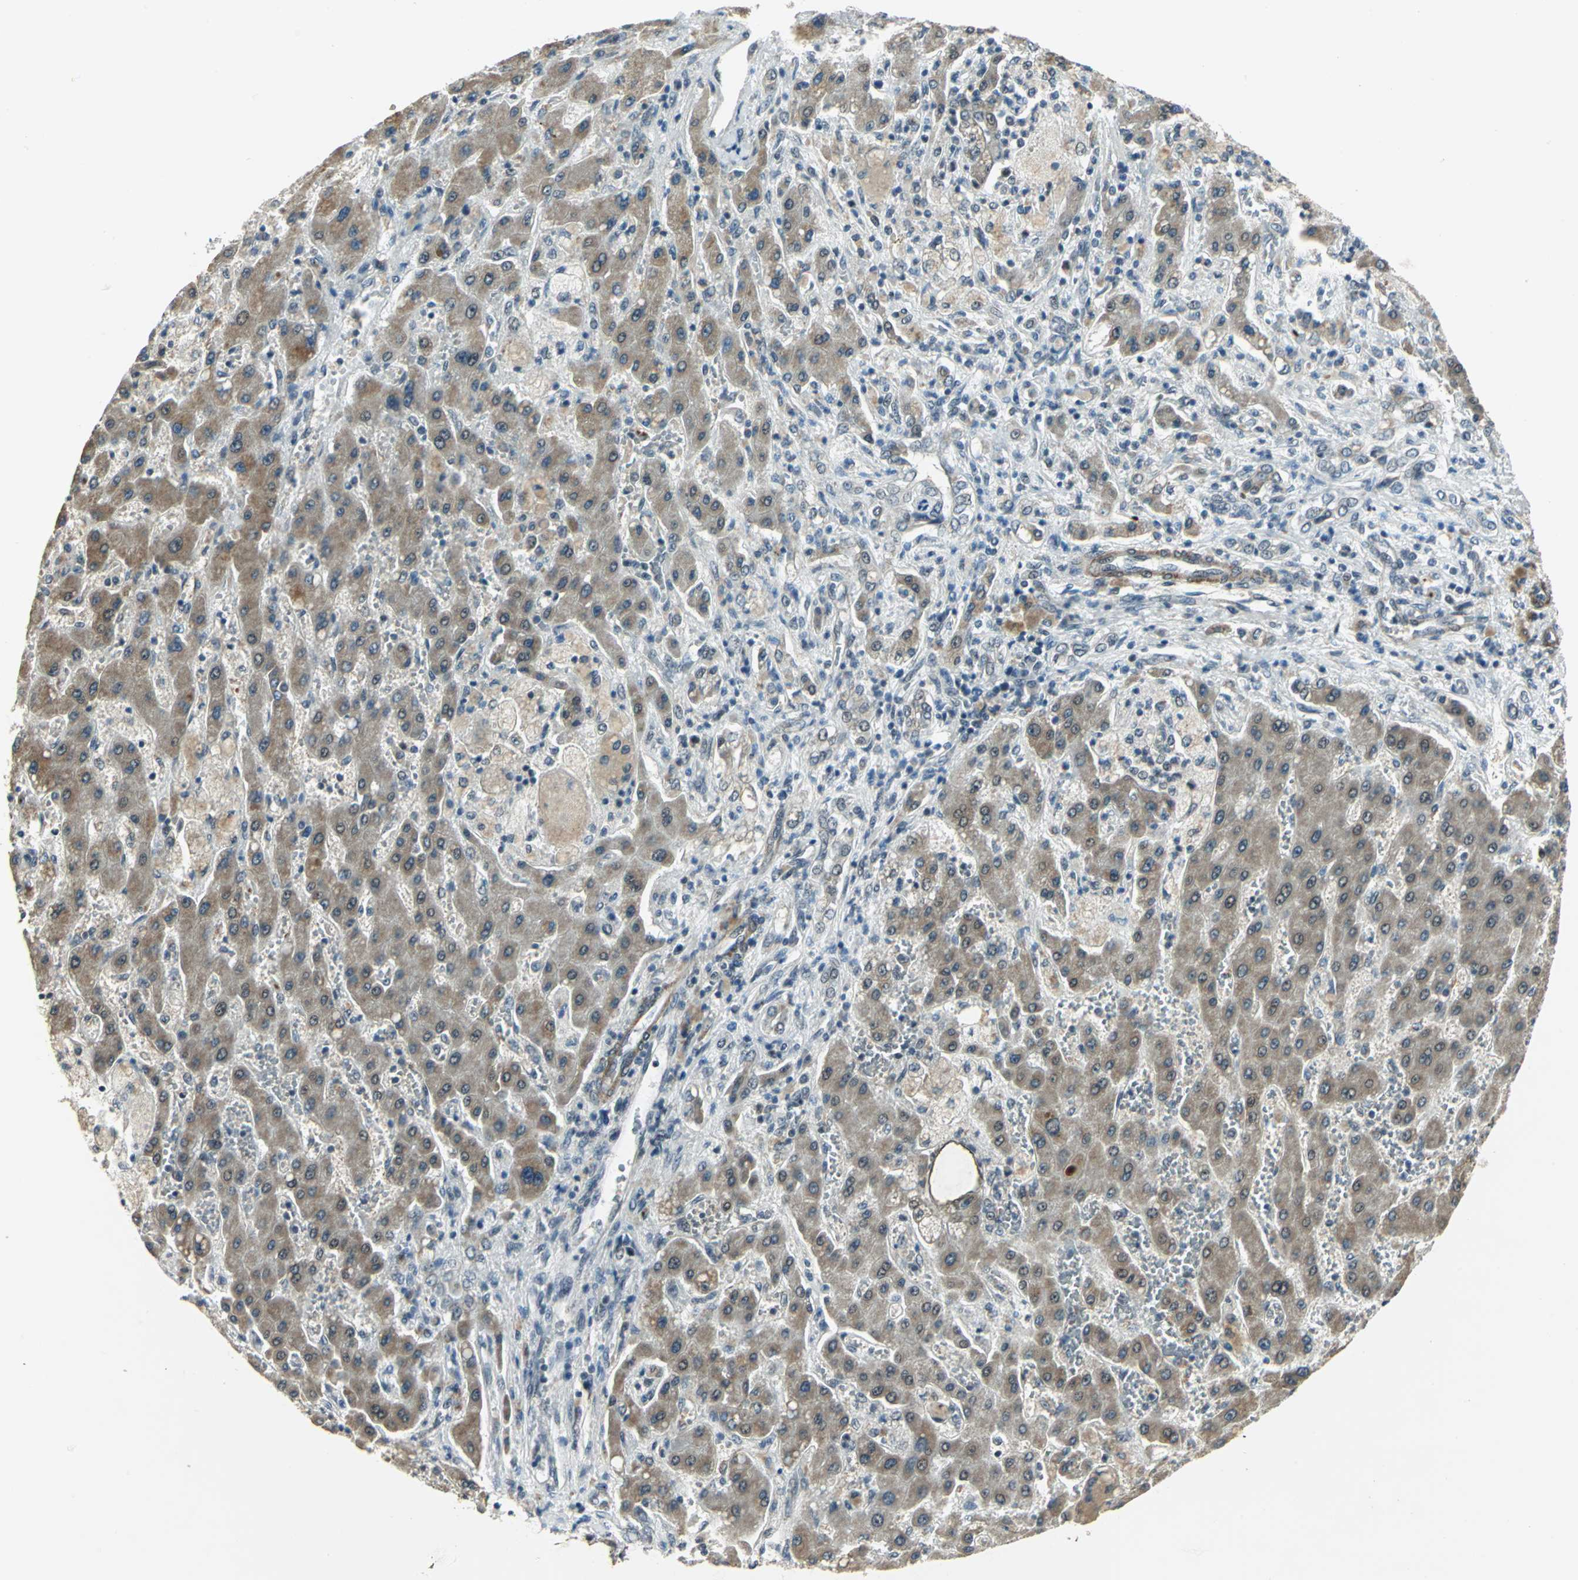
{"staining": {"intensity": "moderate", "quantity": ">75%", "location": "cytoplasmic/membranous"}, "tissue": "liver cancer", "cell_type": "Tumor cells", "image_type": "cancer", "snomed": [{"axis": "morphology", "description": "Cholangiocarcinoma"}, {"axis": "topography", "description": "Liver"}], "caption": "Immunohistochemical staining of cholangiocarcinoma (liver) demonstrates medium levels of moderate cytoplasmic/membranous protein positivity in about >75% of tumor cells. The protein of interest is shown in brown color, while the nuclei are stained blue.", "gene": "MTA1", "patient": {"sex": "male", "age": 50}}